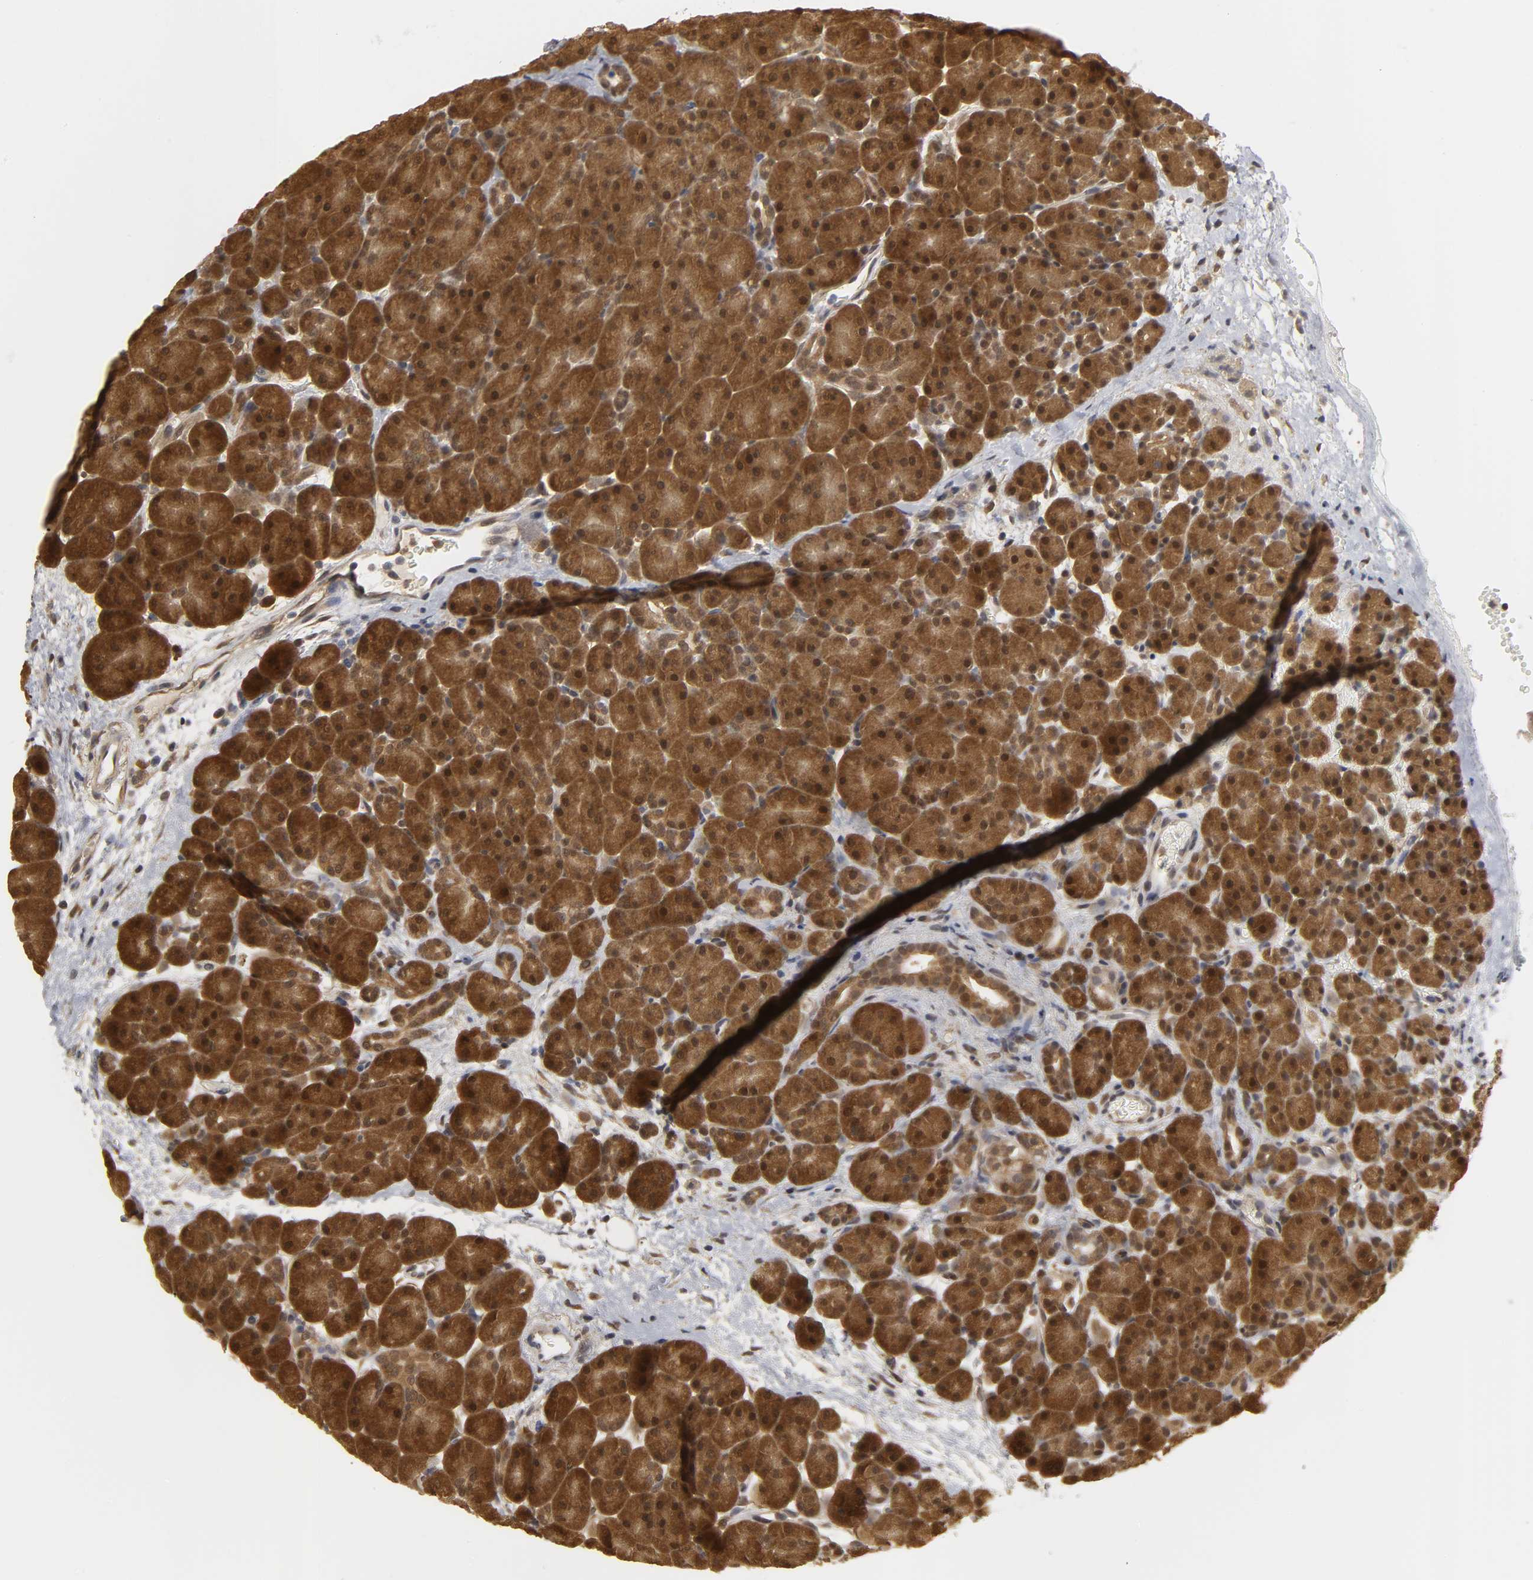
{"staining": {"intensity": "strong", "quantity": ">75%", "location": "cytoplasmic/membranous,nuclear"}, "tissue": "pancreas", "cell_type": "Exocrine glandular cells", "image_type": "normal", "snomed": [{"axis": "morphology", "description": "Normal tissue, NOS"}, {"axis": "topography", "description": "Pancreas"}], "caption": "Brown immunohistochemical staining in benign pancreas reveals strong cytoplasmic/membranous,nuclear expression in about >75% of exocrine glandular cells.", "gene": "PARK7", "patient": {"sex": "male", "age": 66}}